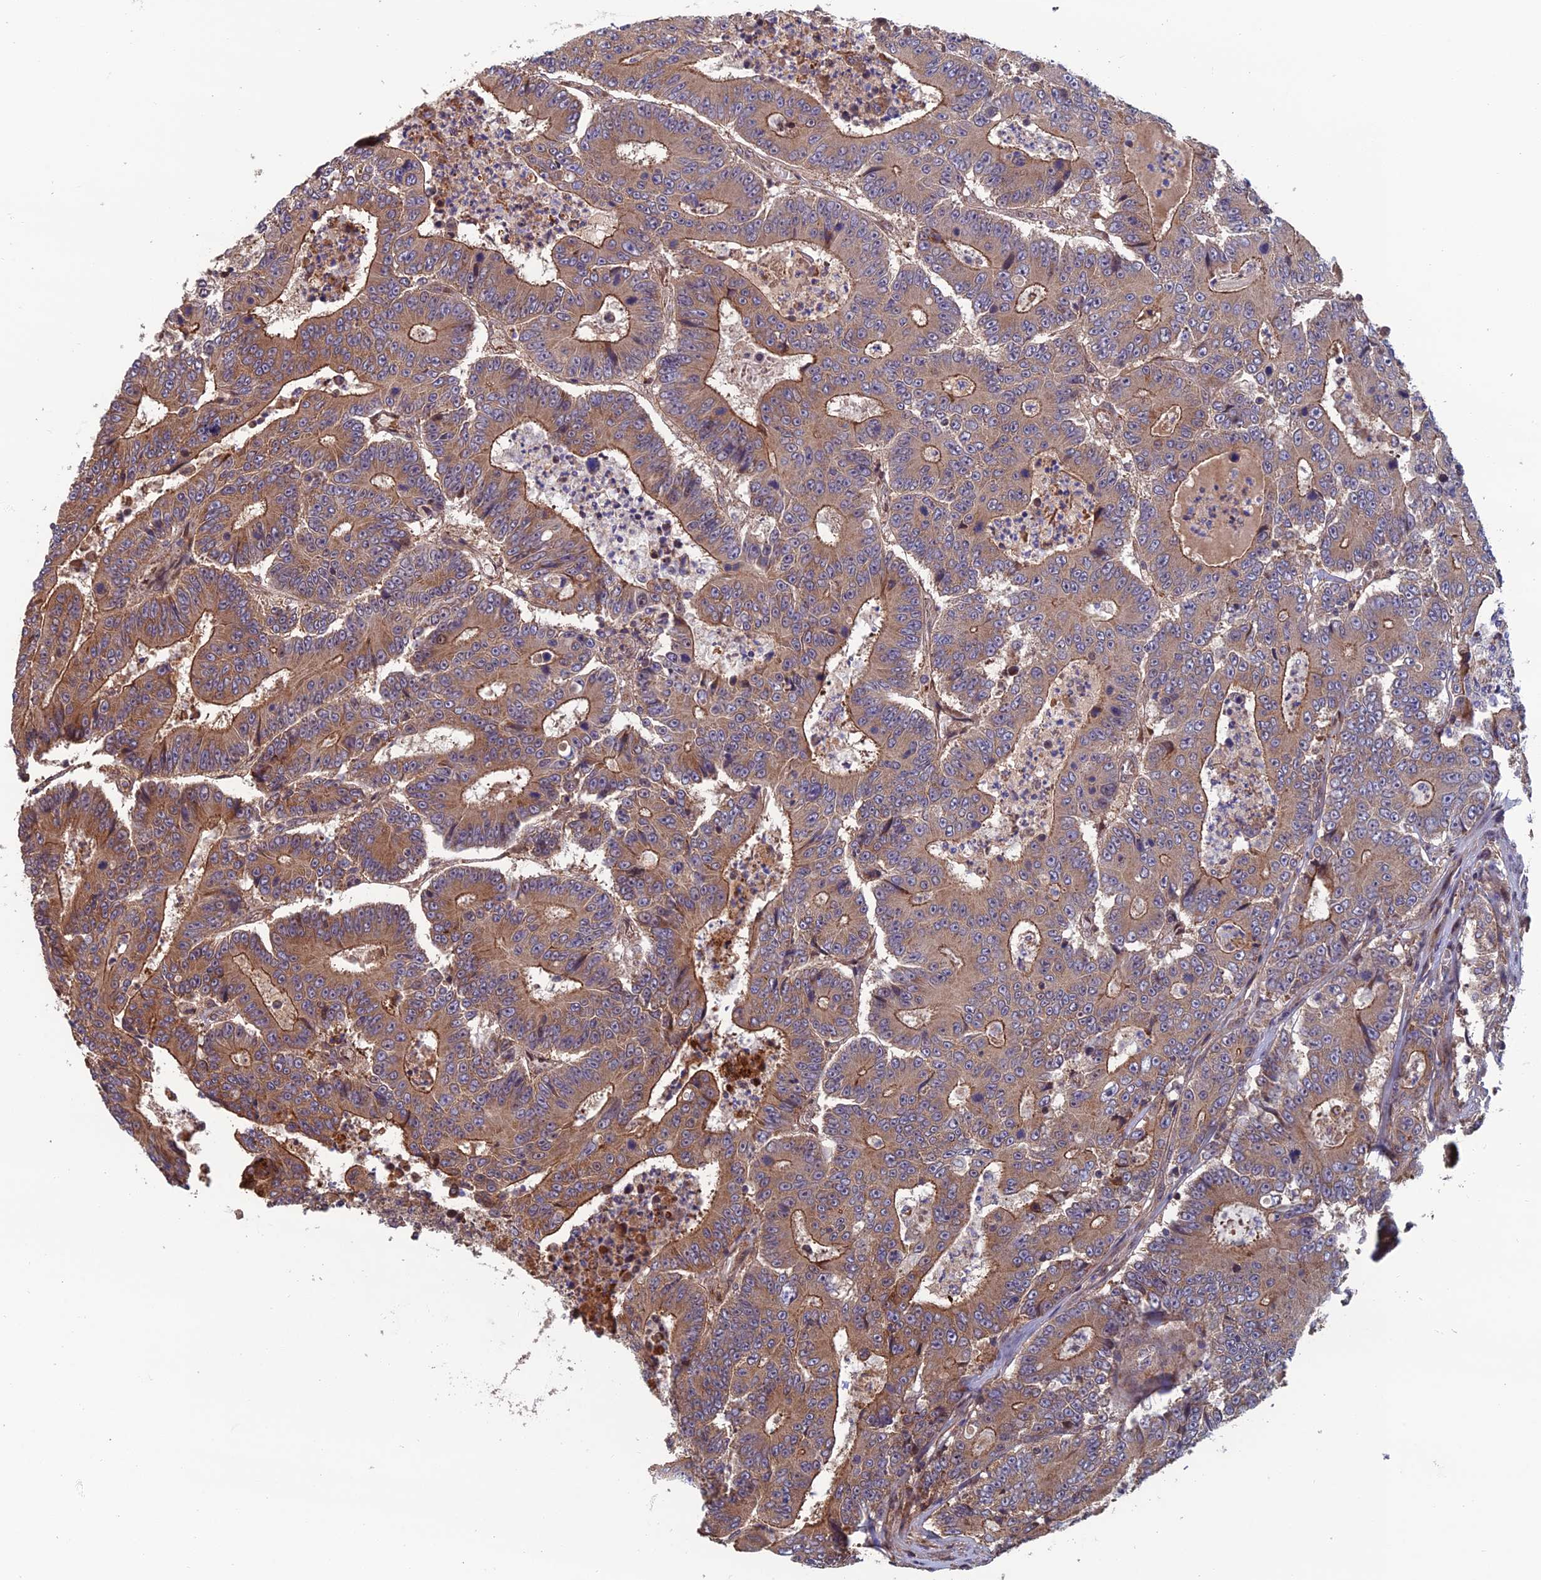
{"staining": {"intensity": "moderate", "quantity": ">75%", "location": "cytoplasmic/membranous"}, "tissue": "colorectal cancer", "cell_type": "Tumor cells", "image_type": "cancer", "snomed": [{"axis": "morphology", "description": "Adenocarcinoma, NOS"}, {"axis": "topography", "description": "Colon"}], "caption": "Immunohistochemistry (DAB) staining of colorectal cancer shows moderate cytoplasmic/membranous protein expression in approximately >75% of tumor cells.", "gene": "CCDC183", "patient": {"sex": "male", "age": 83}}